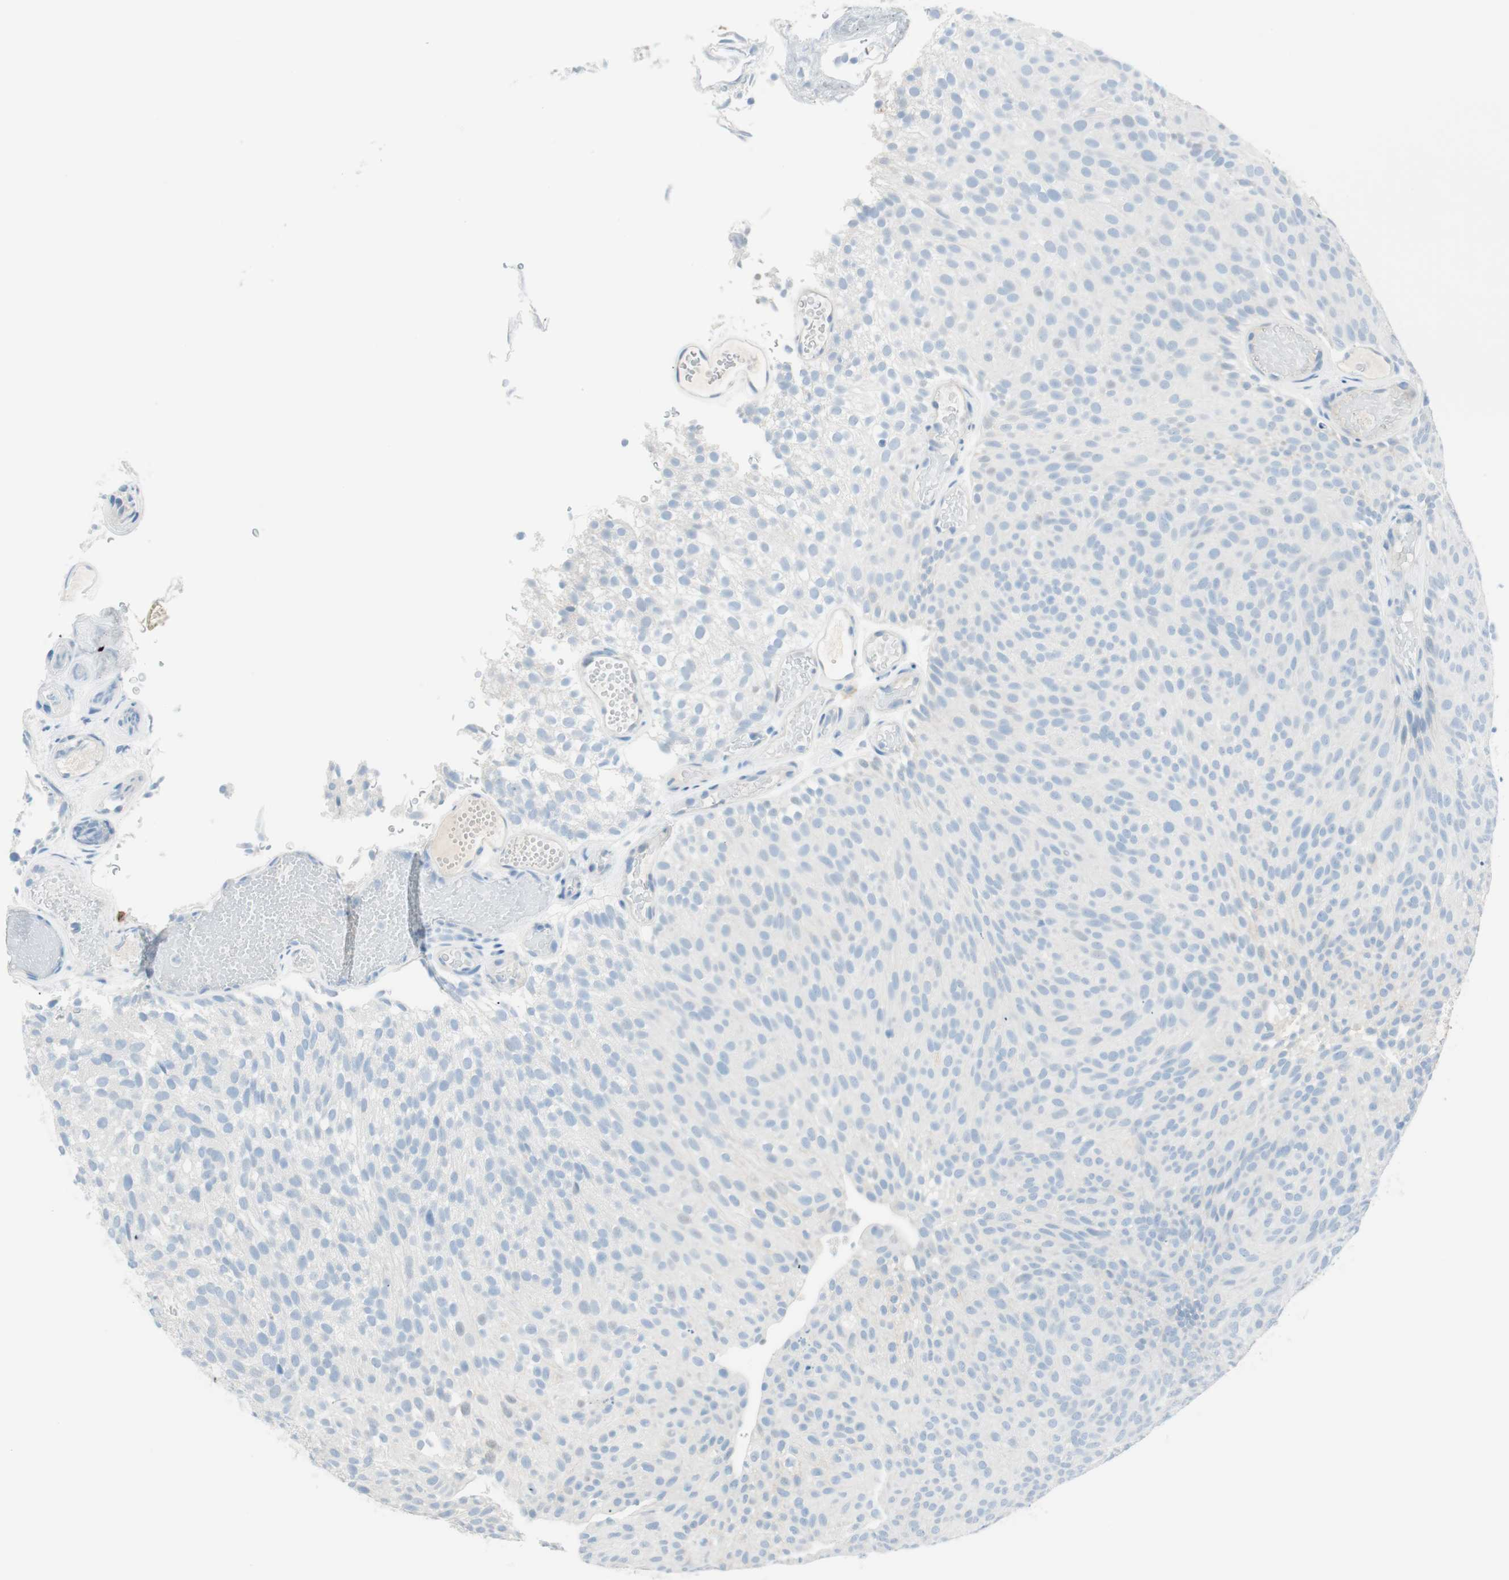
{"staining": {"intensity": "negative", "quantity": "none", "location": "none"}, "tissue": "urothelial cancer", "cell_type": "Tumor cells", "image_type": "cancer", "snomed": [{"axis": "morphology", "description": "Urothelial carcinoma, Low grade"}, {"axis": "topography", "description": "Urinary bladder"}], "caption": "IHC micrograph of human low-grade urothelial carcinoma stained for a protein (brown), which shows no expression in tumor cells.", "gene": "TNFRSF13C", "patient": {"sex": "male", "age": 78}}